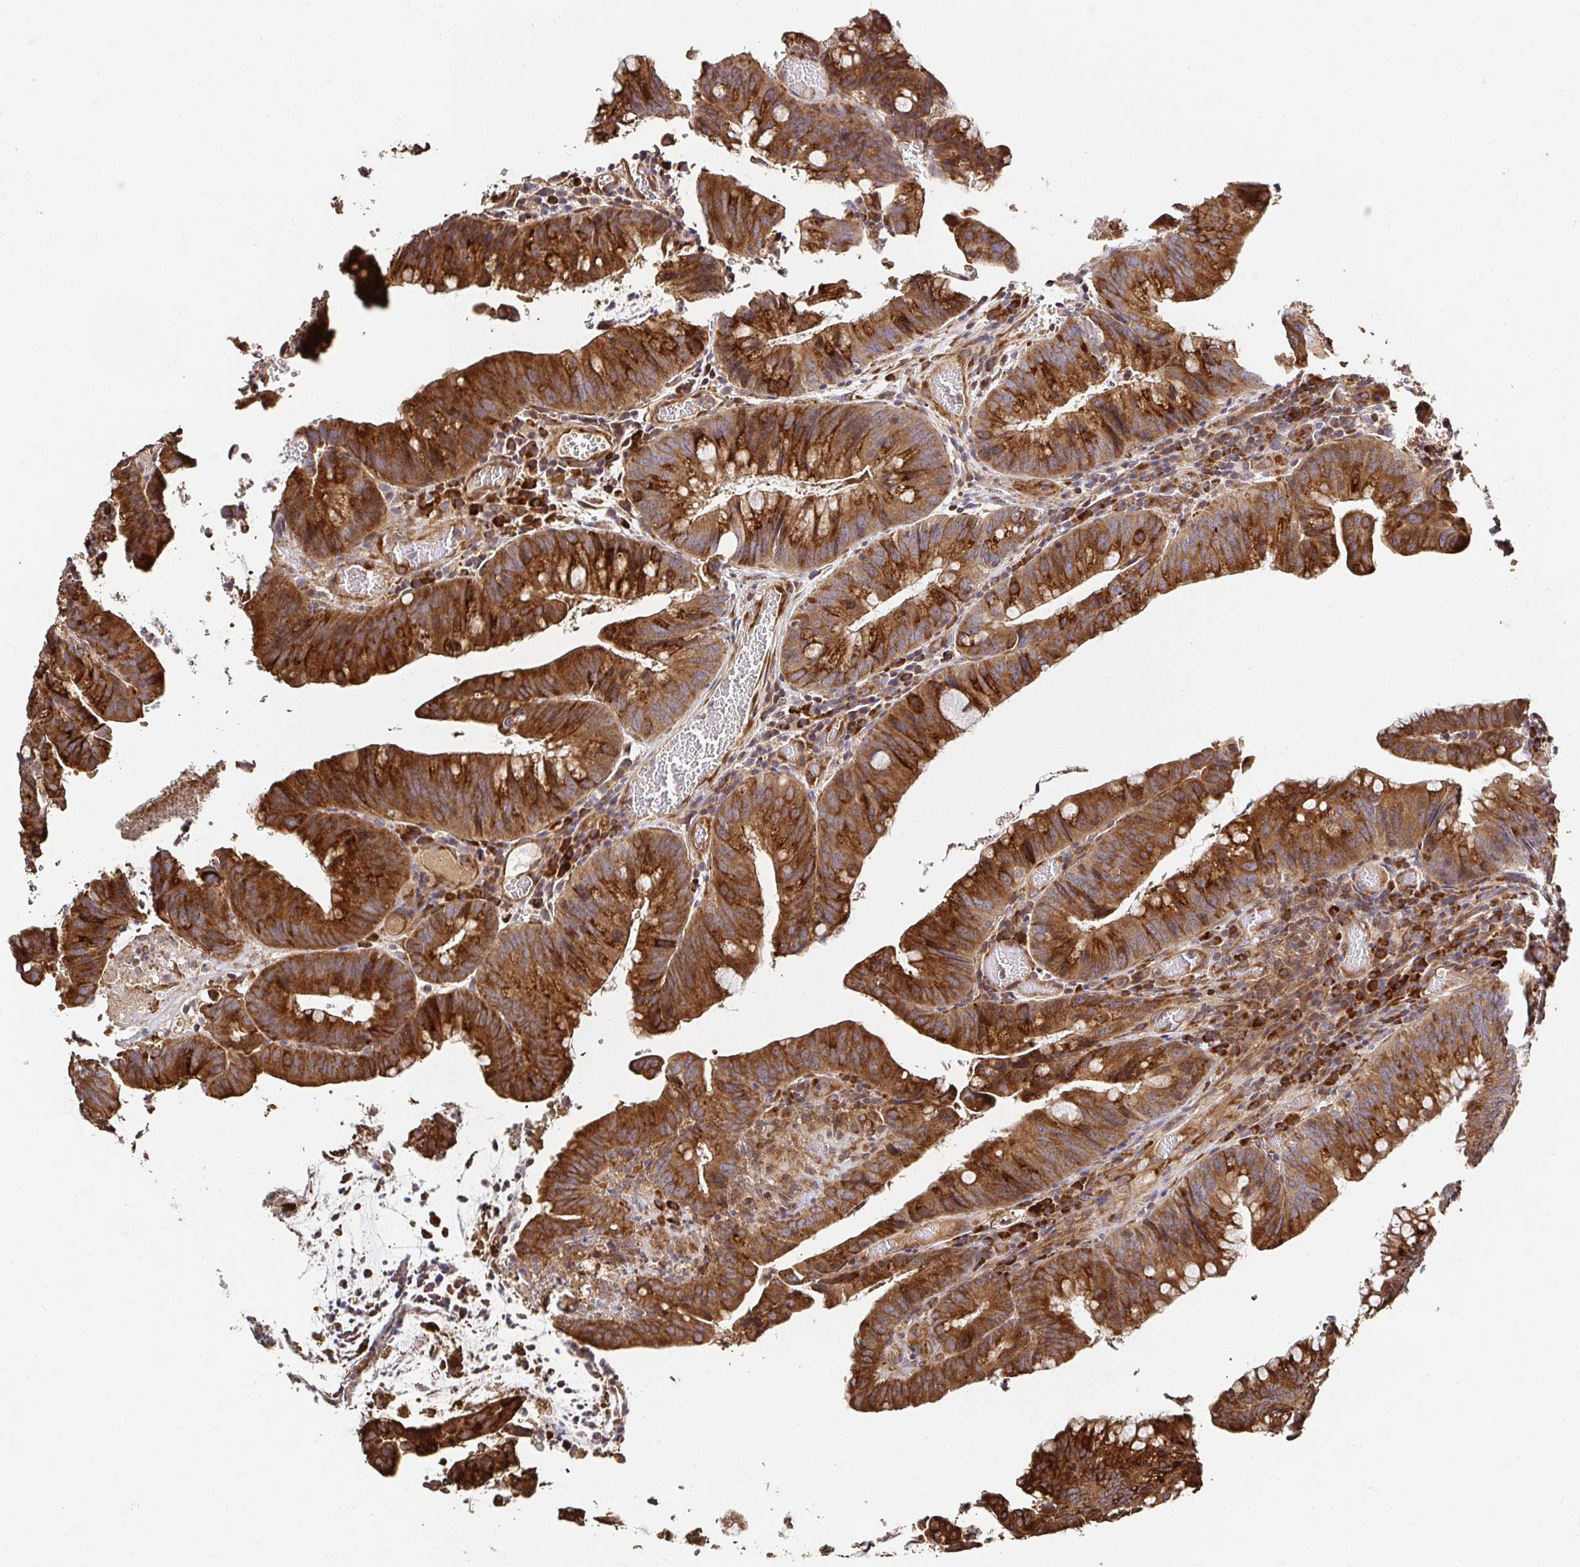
{"staining": {"intensity": "strong", "quantity": ">75%", "location": "cytoplasmic/membranous"}, "tissue": "colorectal cancer", "cell_type": "Tumor cells", "image_type": "cancer", "snomed": [{"axis": "morphology", "description": "Adenocarcinoma, NOS"}, {"axis": "topography", "description": "Colon"}], "caption": "Strong cytoplasmic/membranous positivity for a protein is appreciated in about >75% of tumor cells of adenocarcinoma (colorectal) using immunohistochemistry.", "gene": "APBB1", "patient": {"sex": "male", "age": 62}}